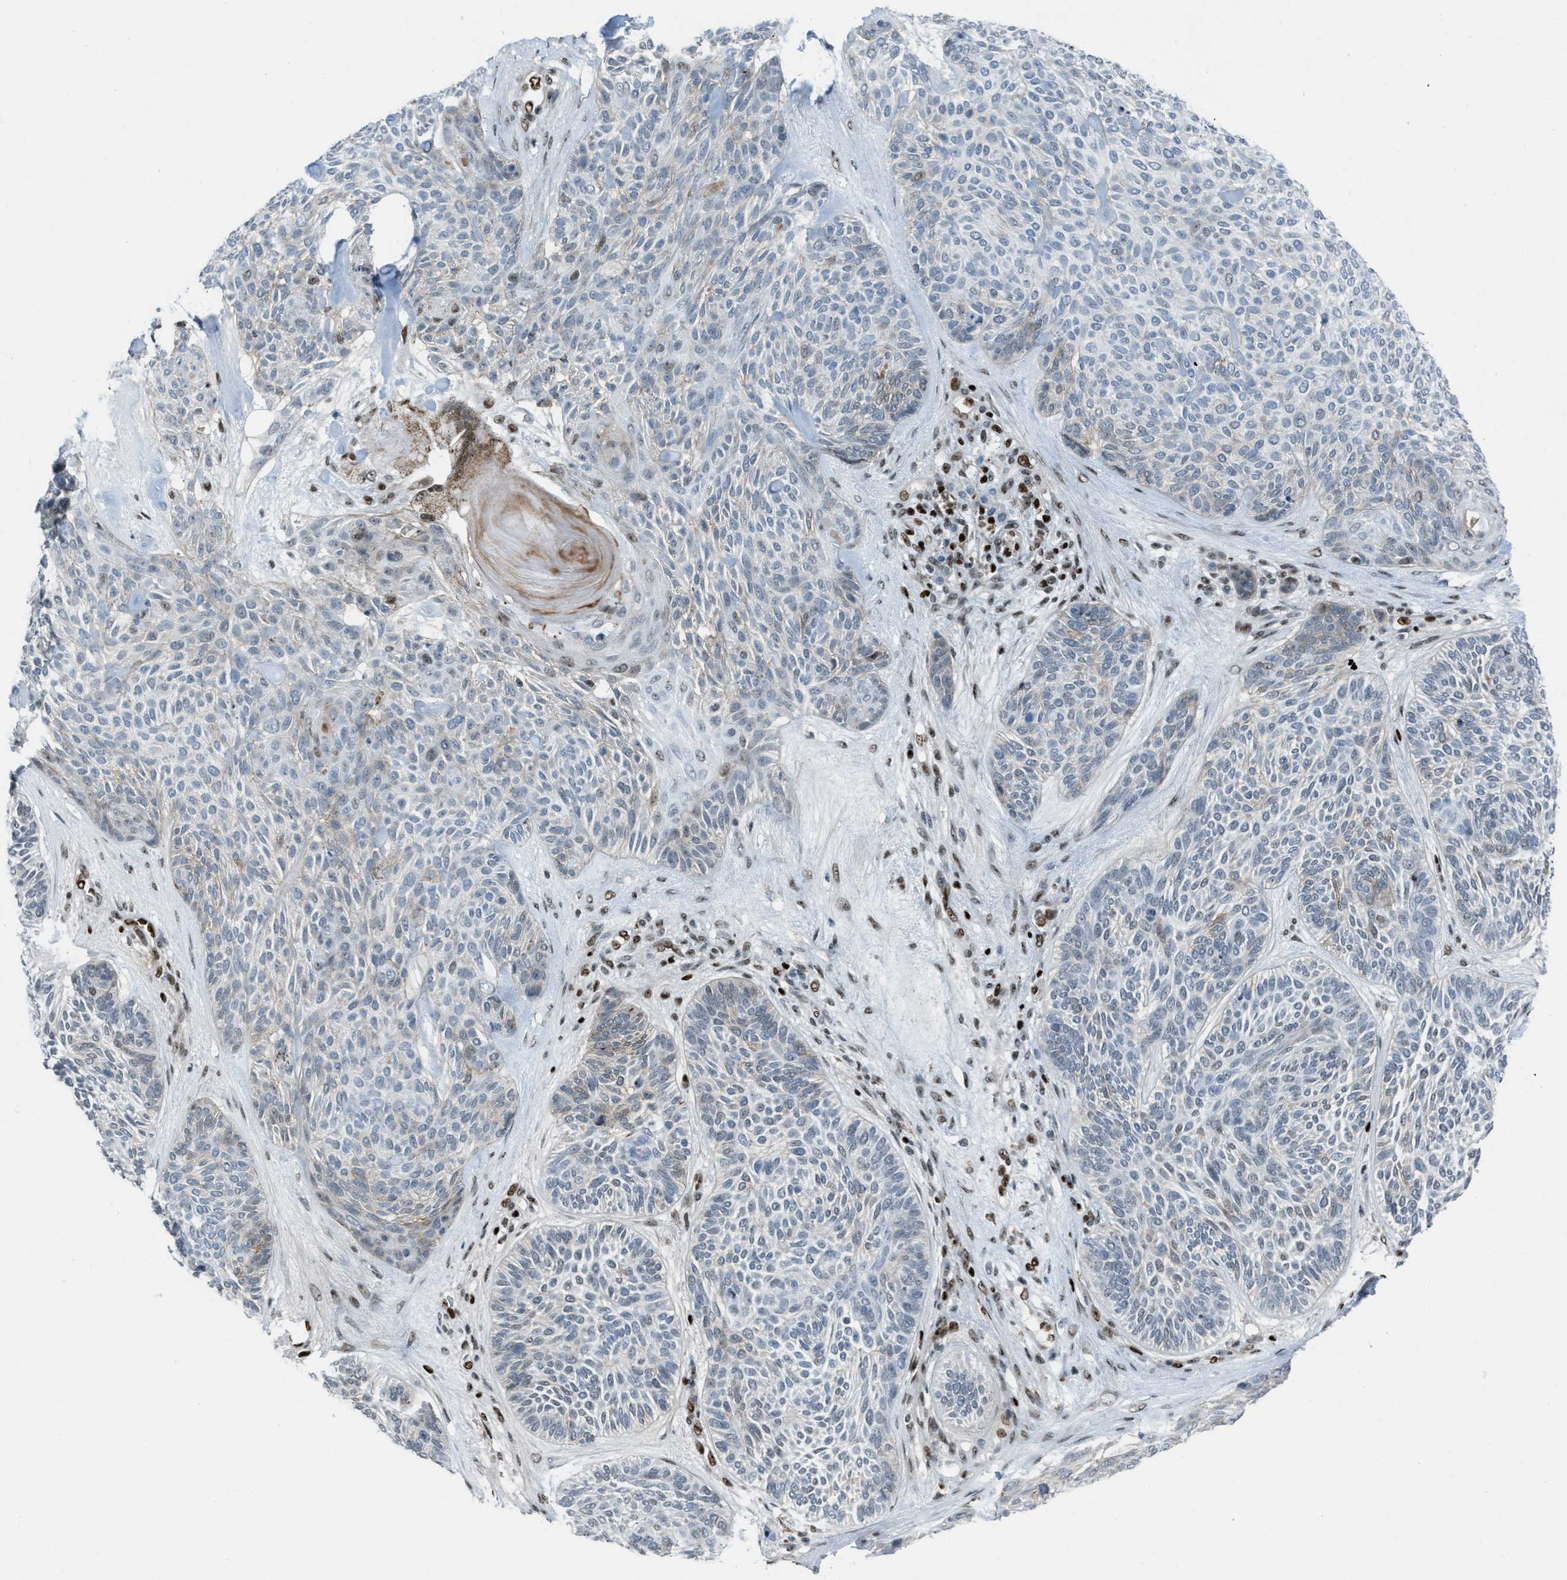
{"staining": {"intensity": "weak", "quantity": "<25%", "location": "cytoplasmic/membranous"}, "tissue": "skin cancer", "cell_type": "Tumor cells", "image_type": "cancer", "snomed": [{"axis": "morphology", "description": "Basal cell carcinoma"}, {"axis": "topography", "description": "Skin"}], "caption": "There is no significant expression in tumor cells of basal cell carcinoma (skin).", "gene": "SLFN5", "patient": {"sex": "male", "age": 55}}